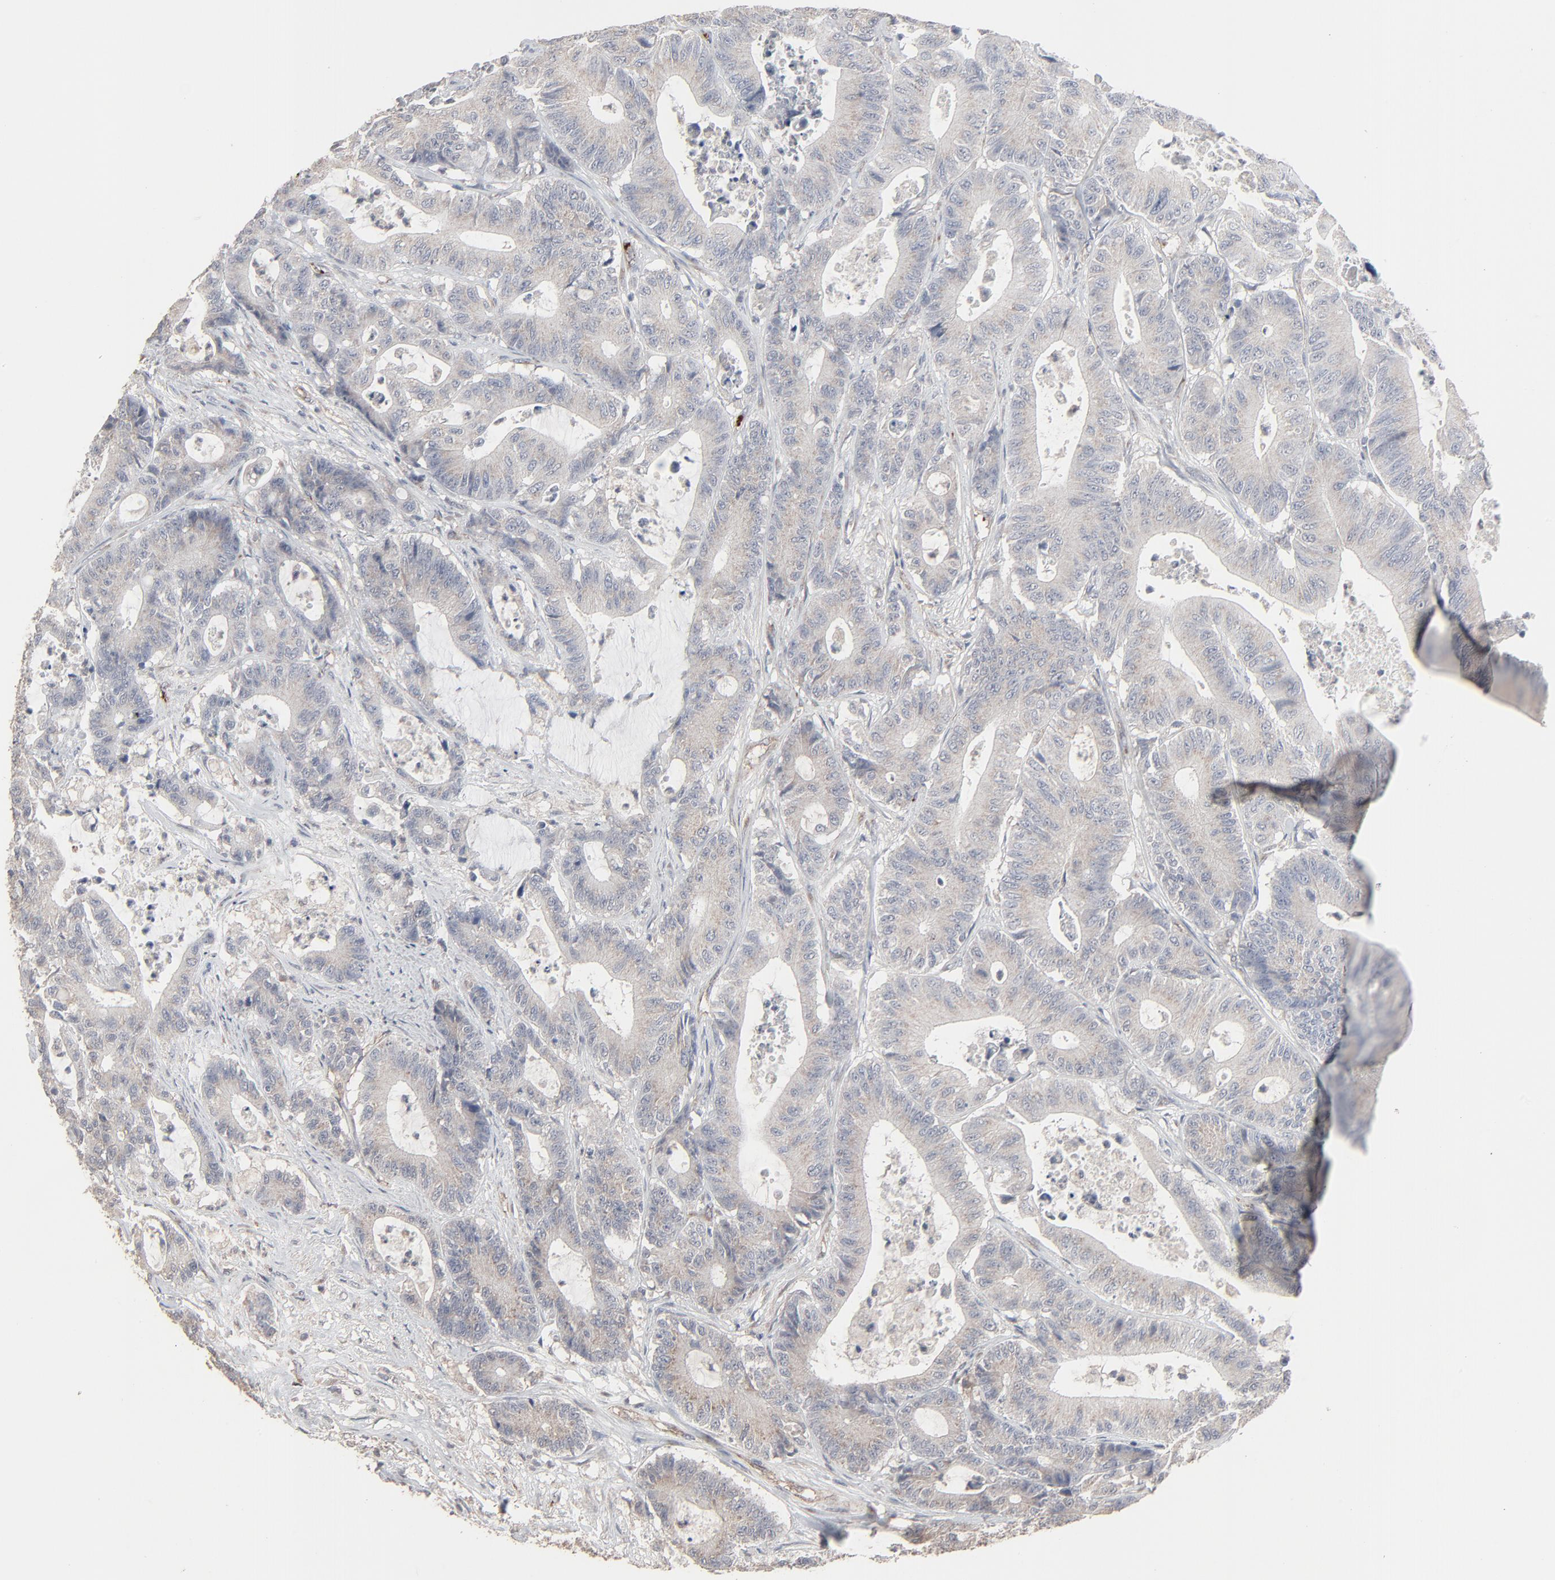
{"staining": {"intensity": "weak", "quantity": ">75%", "location": "cytoplasmic/membranous"}, "tissue": "colorectal cancer", "cell_type": "Tumor cells", "image_type": "cancer", "snomed": [{"axis": "morphology", "description": "Adenocarcinoma, NOS"}, {"axis": "topography", "description": "Colon"}], "caption": "Weak cytoplasmic/membranous protein positivity is identified in about >75% of tumor cells in colorectal cancer (adenocarcinoma).", "gene": "JAM3", "patient": {"sex": "female", "age": 84}}